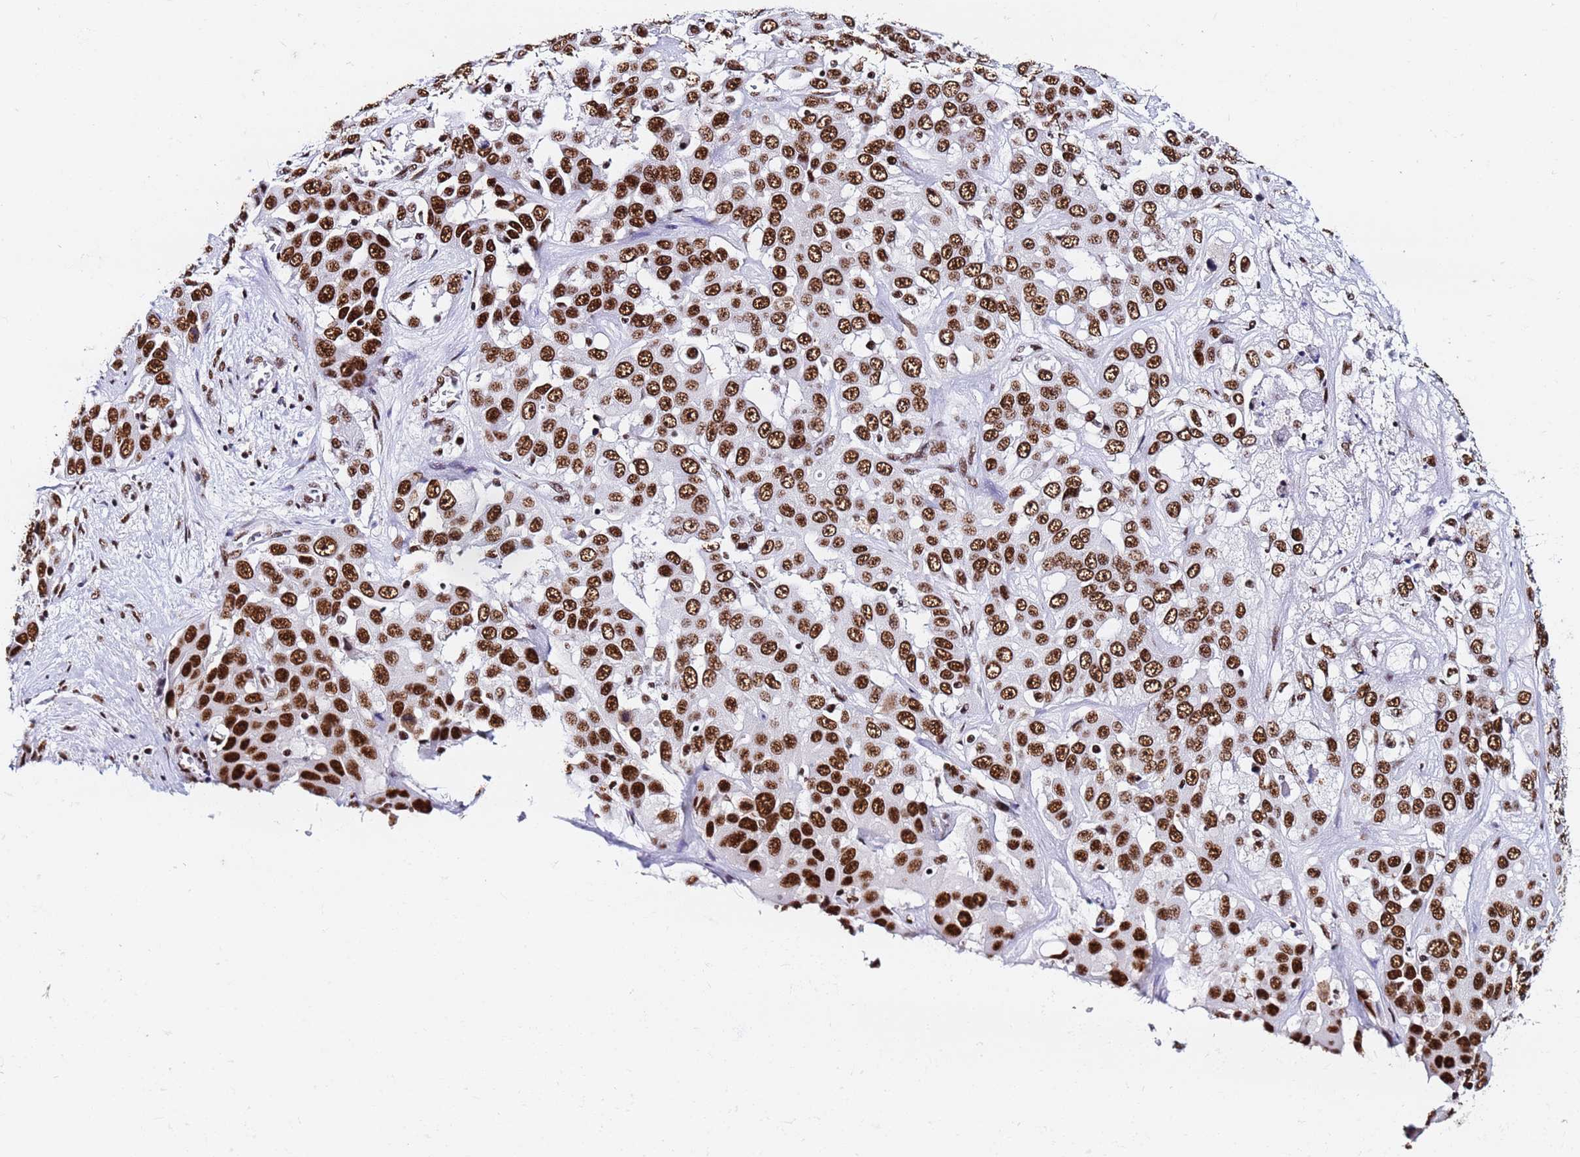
{"staining": {"intensity": "strong", "quantity": ">75%", "location": "nuclear"}, "tissue": "liver cancer", "cell_type": "Tumor cells", "image_type": "cancer", "snomed": [{"axis": "morphology", "description": "Cholangiocarcinoma"}, {"axis": "topography", "description": "Liver"}], "caption": "Immunohistochemical staining of human liver cholangiocarcinoma demonstrates high levels of strong nuclear protein positivity in approximately >75% of tumor cells. (DAB = brown stain, brightfield microscopy at high magnification).", "gene": "SNRPA1", "patient": {"sex": "female", "age": 52}}